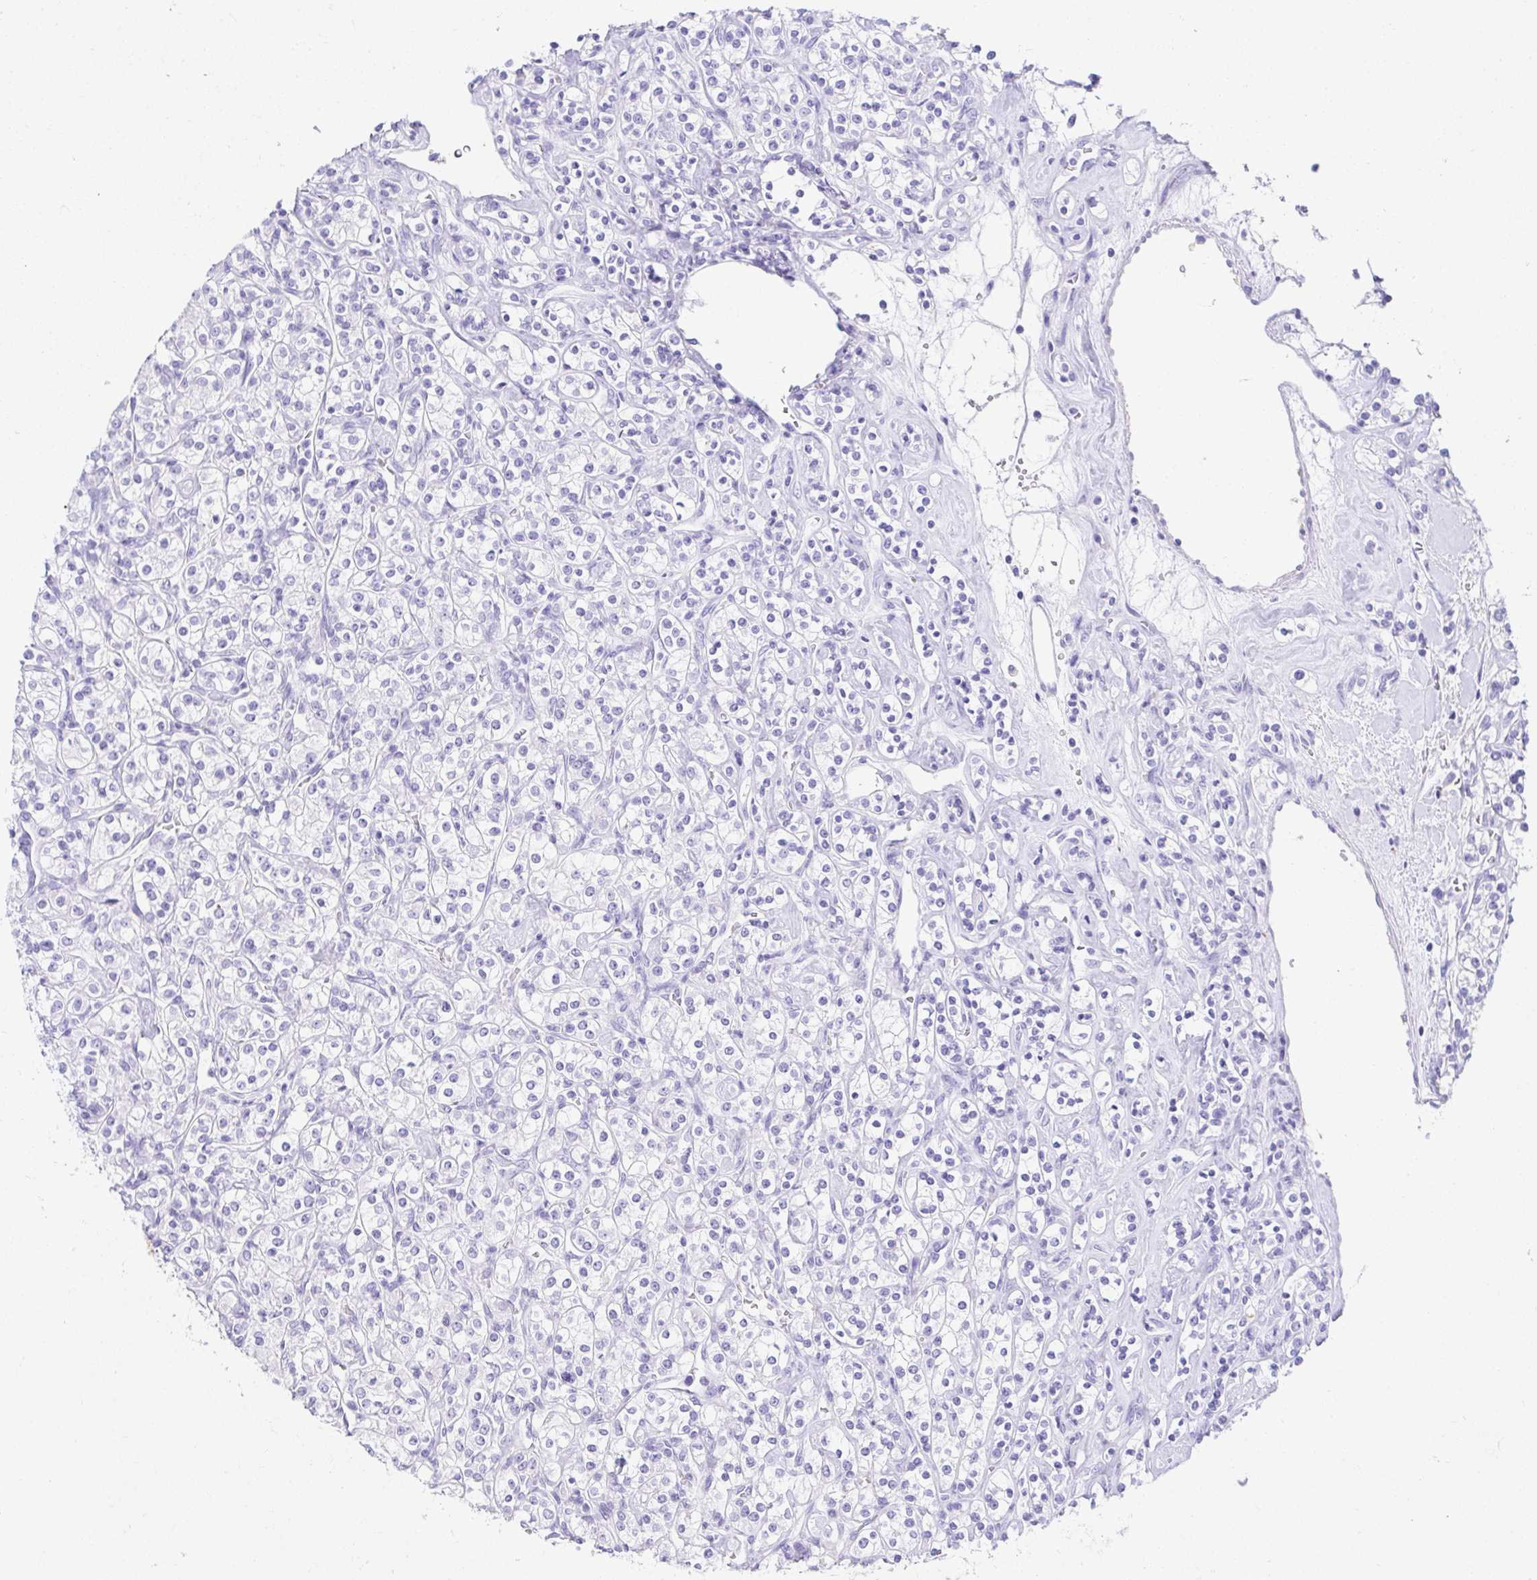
{"staining": {"intensity": "negative", "quantity": "none", "location": "none"}, "tissue": "renal cancer", "cell_type": "Tumor cells", "image_type": "cancer", "snomed": [{"axis": "morphology", "description": "Adenocarcinoma, NOS"}, {"axis": "topography", "description": "Kidney"}], "caption": "Immunohistochemistry micrograph of renal cancer stained for a protein (brown), which reveals no expression in tumor cells.", "gene": "GKN1", "patient": {"sex": "male", "age": 77}}